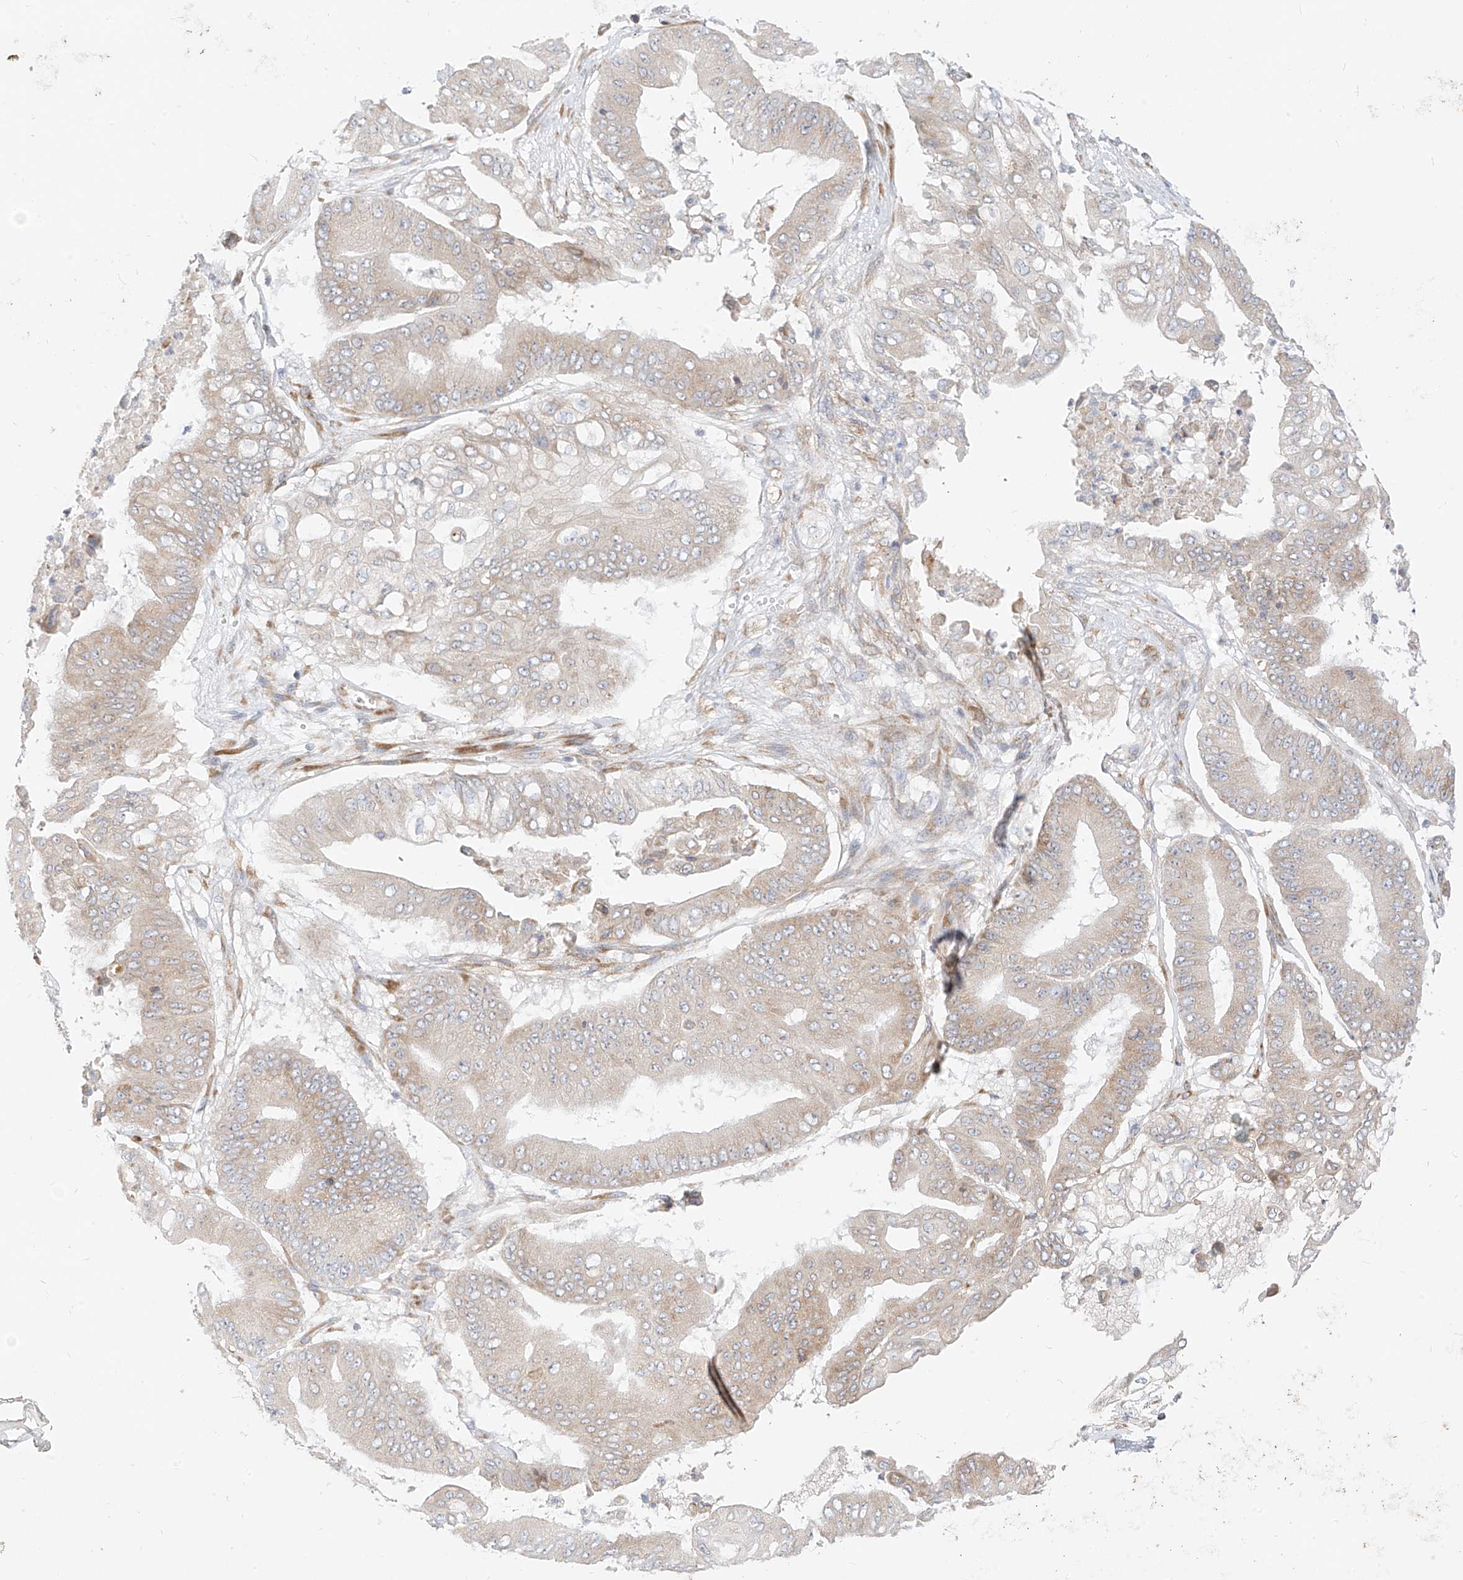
{"staining": {"intensity": "weak", "quantity": ">75%", "location": "cytoplasmic/membranous"}, "tissue": "pancreatic cancer", "cell_type": "Tumor cells", "image_type": "cancer", "snomed": [{"axis": "morphology", "description": "Adenocarcinoma, NOS"}, {"axis": "topography", "description": "Pancreas"}], "caption": "Immunohistochemical staining of adenocarcinoma (pancreatic) demonstrates weak cytoplasmic/membranous protein staining in about >75% of tumor cells.", "gene": "STT3A", "patient": {"sex": "female", "age": 77}}